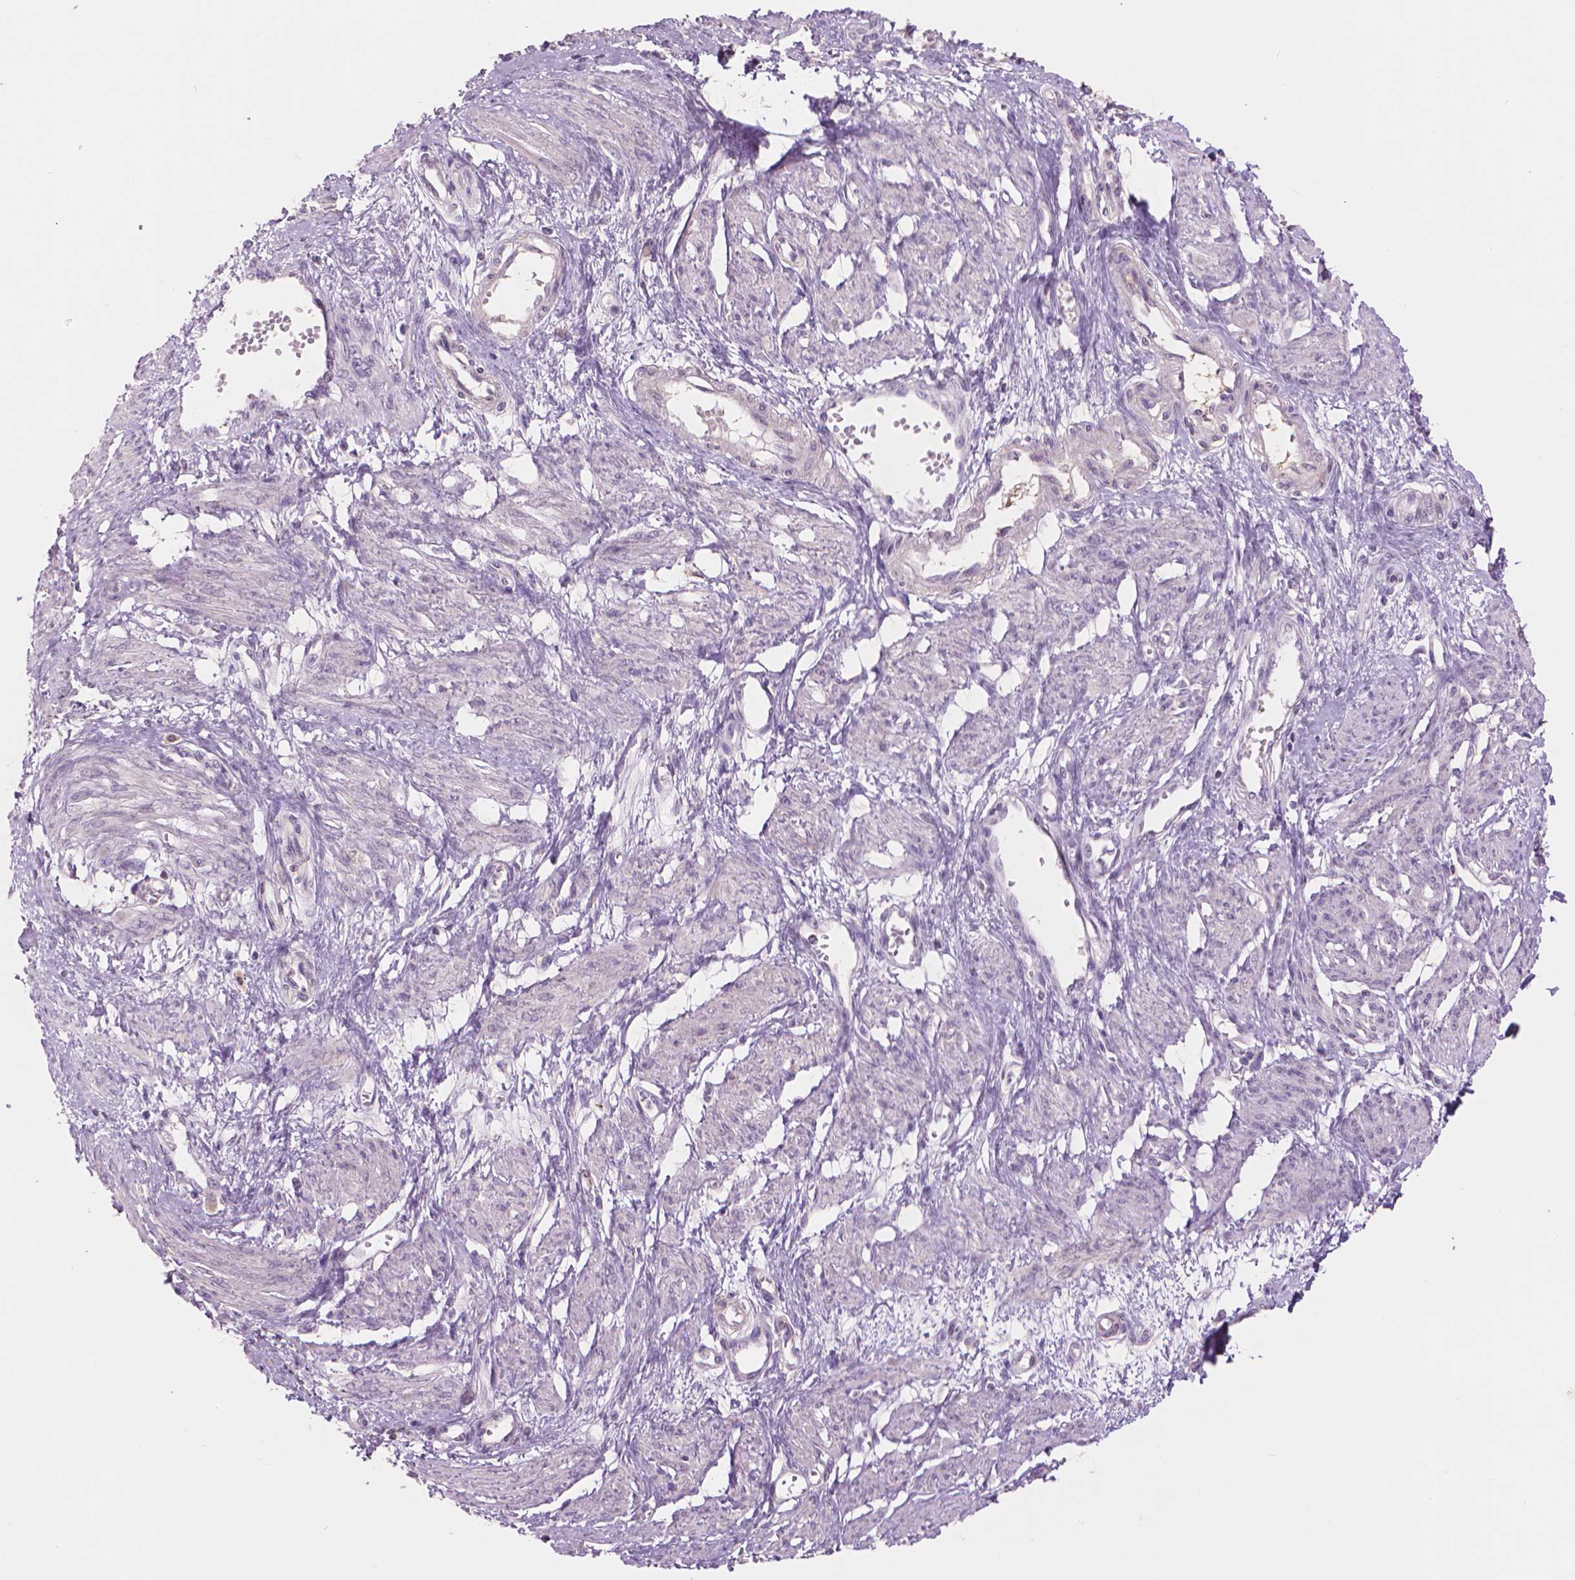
{"staining": {"intensity": "negative", "quantity": "none", "location": "none"}, "tissue": "smooth muscle", "cell_type": "Smooth muscle cells", "image_type": "normal", "snomed": [{"axis": "morphology", "description": "Normal tissue, NOS"}, {"axis": "topography", "description": "Smooth muscle"}, {"axis": "topography", "description": "Uterus"}], "caption": "High power microscopy micrograph of an immunohistochemistry (IHC) photomicrograph of benign smooth muscle, revealing no significant expression in smooth muscle cells.", "gene": "ENO2", "patient": {"sex": "female", "age": 39}}